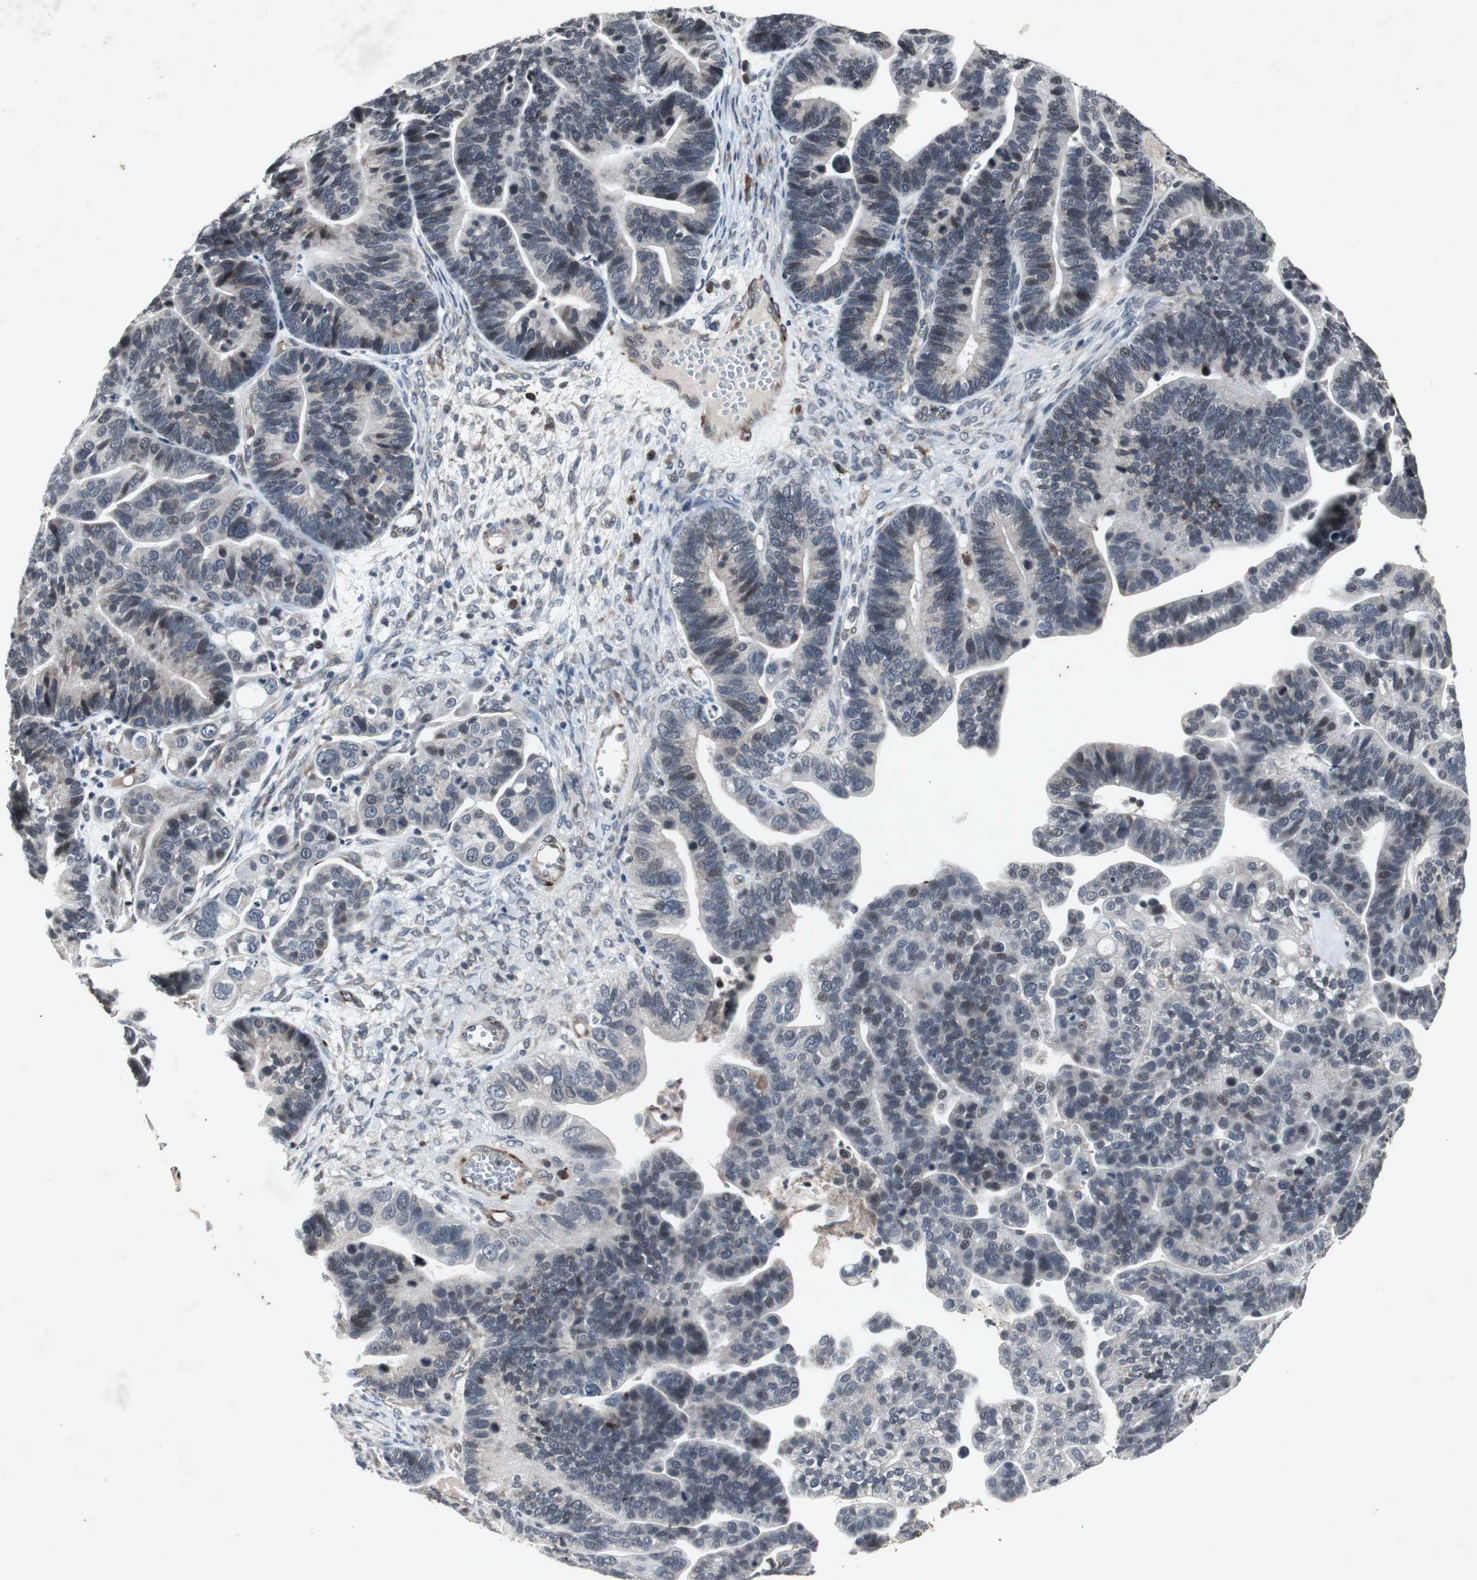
{"staining": {"intensity": "weak", "quantity": "<25%", "location": "nuclear"}, "tissue": "ovarian cancer", "cell_type": "Tumor cells", "image_type": "cancer", "snomed": [{"axis": "morphology", "description": "Cystadenocarcinoma, serous, NOS"}, {"axis": "topography", "description": "Ovary"}], "caption": "The immunohistochemistry micrograph has no significant staining in tumor cells of serous cystadenocarcinoma (ovarian) tissue.", "gene": "CRADD", "patient": {"sex": "female", "age": 56}}